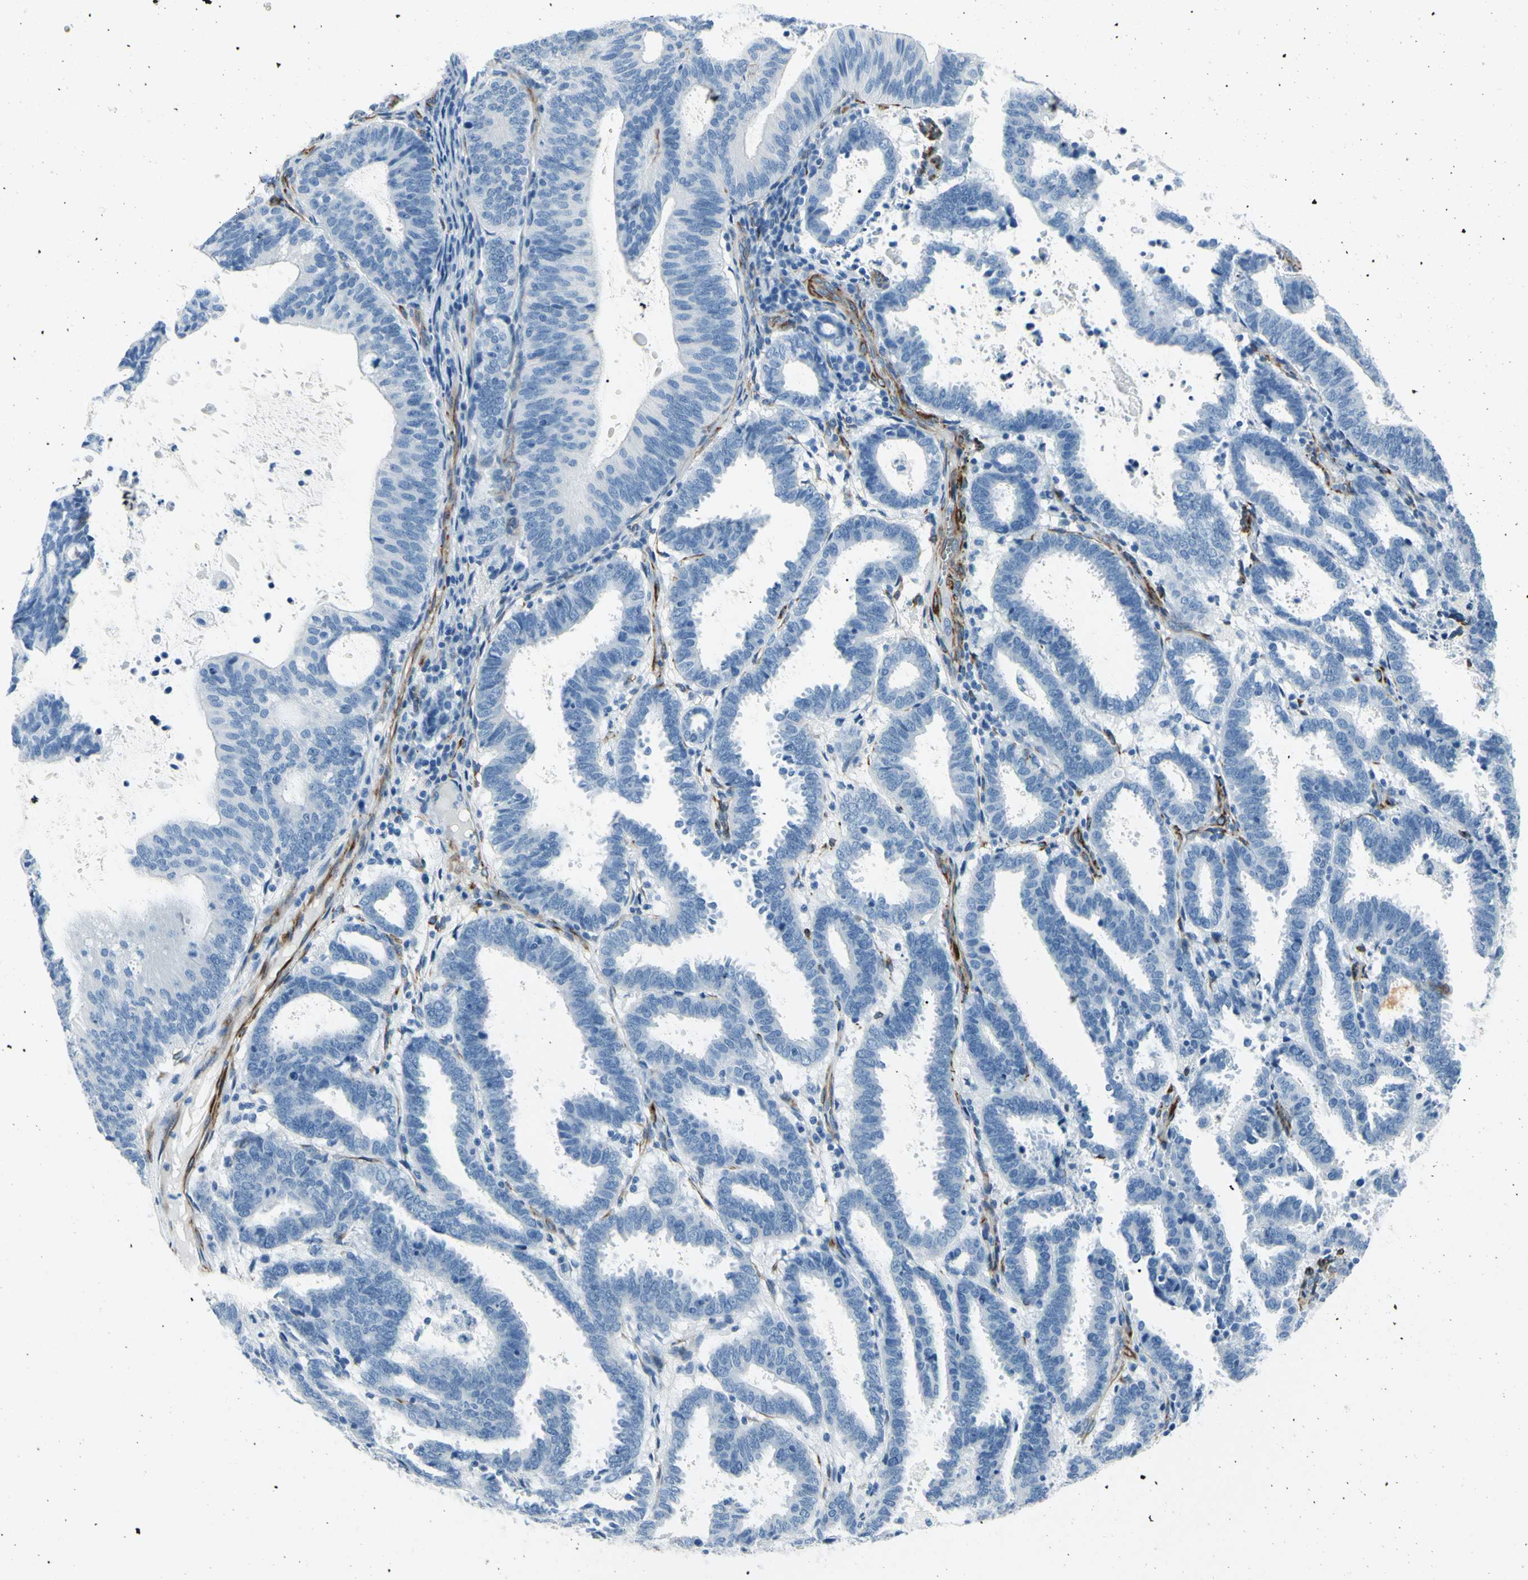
{"staining": {"intensity": "negative", "quantity": "none", "location": "none"}, "tissue": "endometrial cancer", "cell_type": "Tumor cells", "image_type": "cancer", "snomed": [{"axis": "morphology", "description": "Adenocarcinoma, NOS"}, {"axis": "topography", "description": "Uterus"}], "caption": "A photomicrograph of endometrial adenocarcinoma stained for a protein demonstrates no brown staining in tumor cells. The staining was performed using DAB to visualize the protein expression in brown, while the nuclei were stained in blue with hematoxylin (Magnification: 20x).", "gene": "PTH2R", "patient": {"sex": "female", "age": 83}}